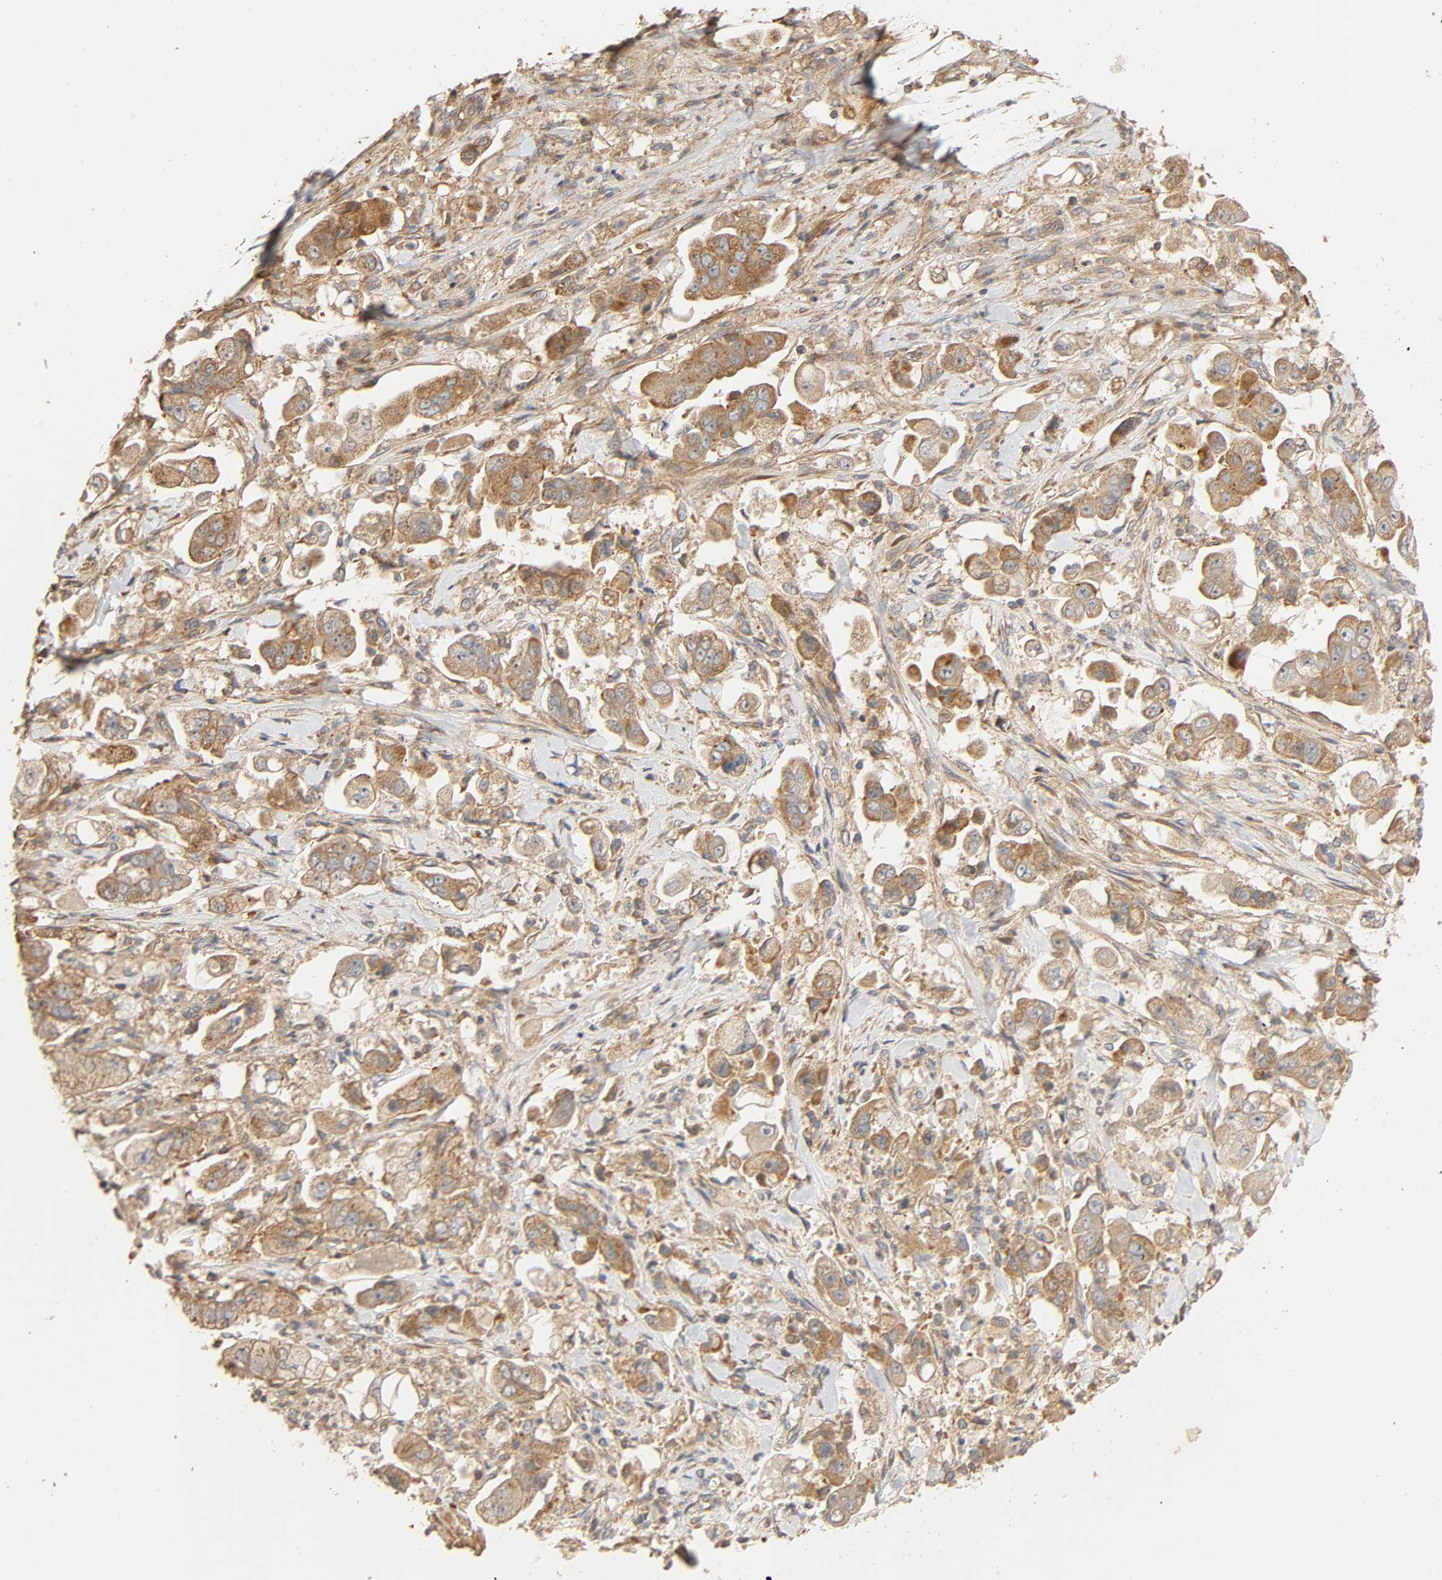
{"staining": {"intensity": "moderate", "quantity": ">75%", "location": "cytoplasmic/membranous"}, "tissue": "stomach cancer", "cell_type": "Tumor cells", "image_type": "cancer", "snomed": [{"axis": "morphology", "description": "Adenocarcinoma, NOS"}, {"axis": "topography", "description": "Stomach"}], "caption": "This image demonstrates adenocarcinoma (stomach) stained with immunohistochemistry to label a protein in brown. The cytoplasmic/membranous of tumor cells show moderate positivity for the protein. Nuclei are counter-stained blue.", "gene": "SGSM1", "patient": {"sex": "male", "age": 62}}